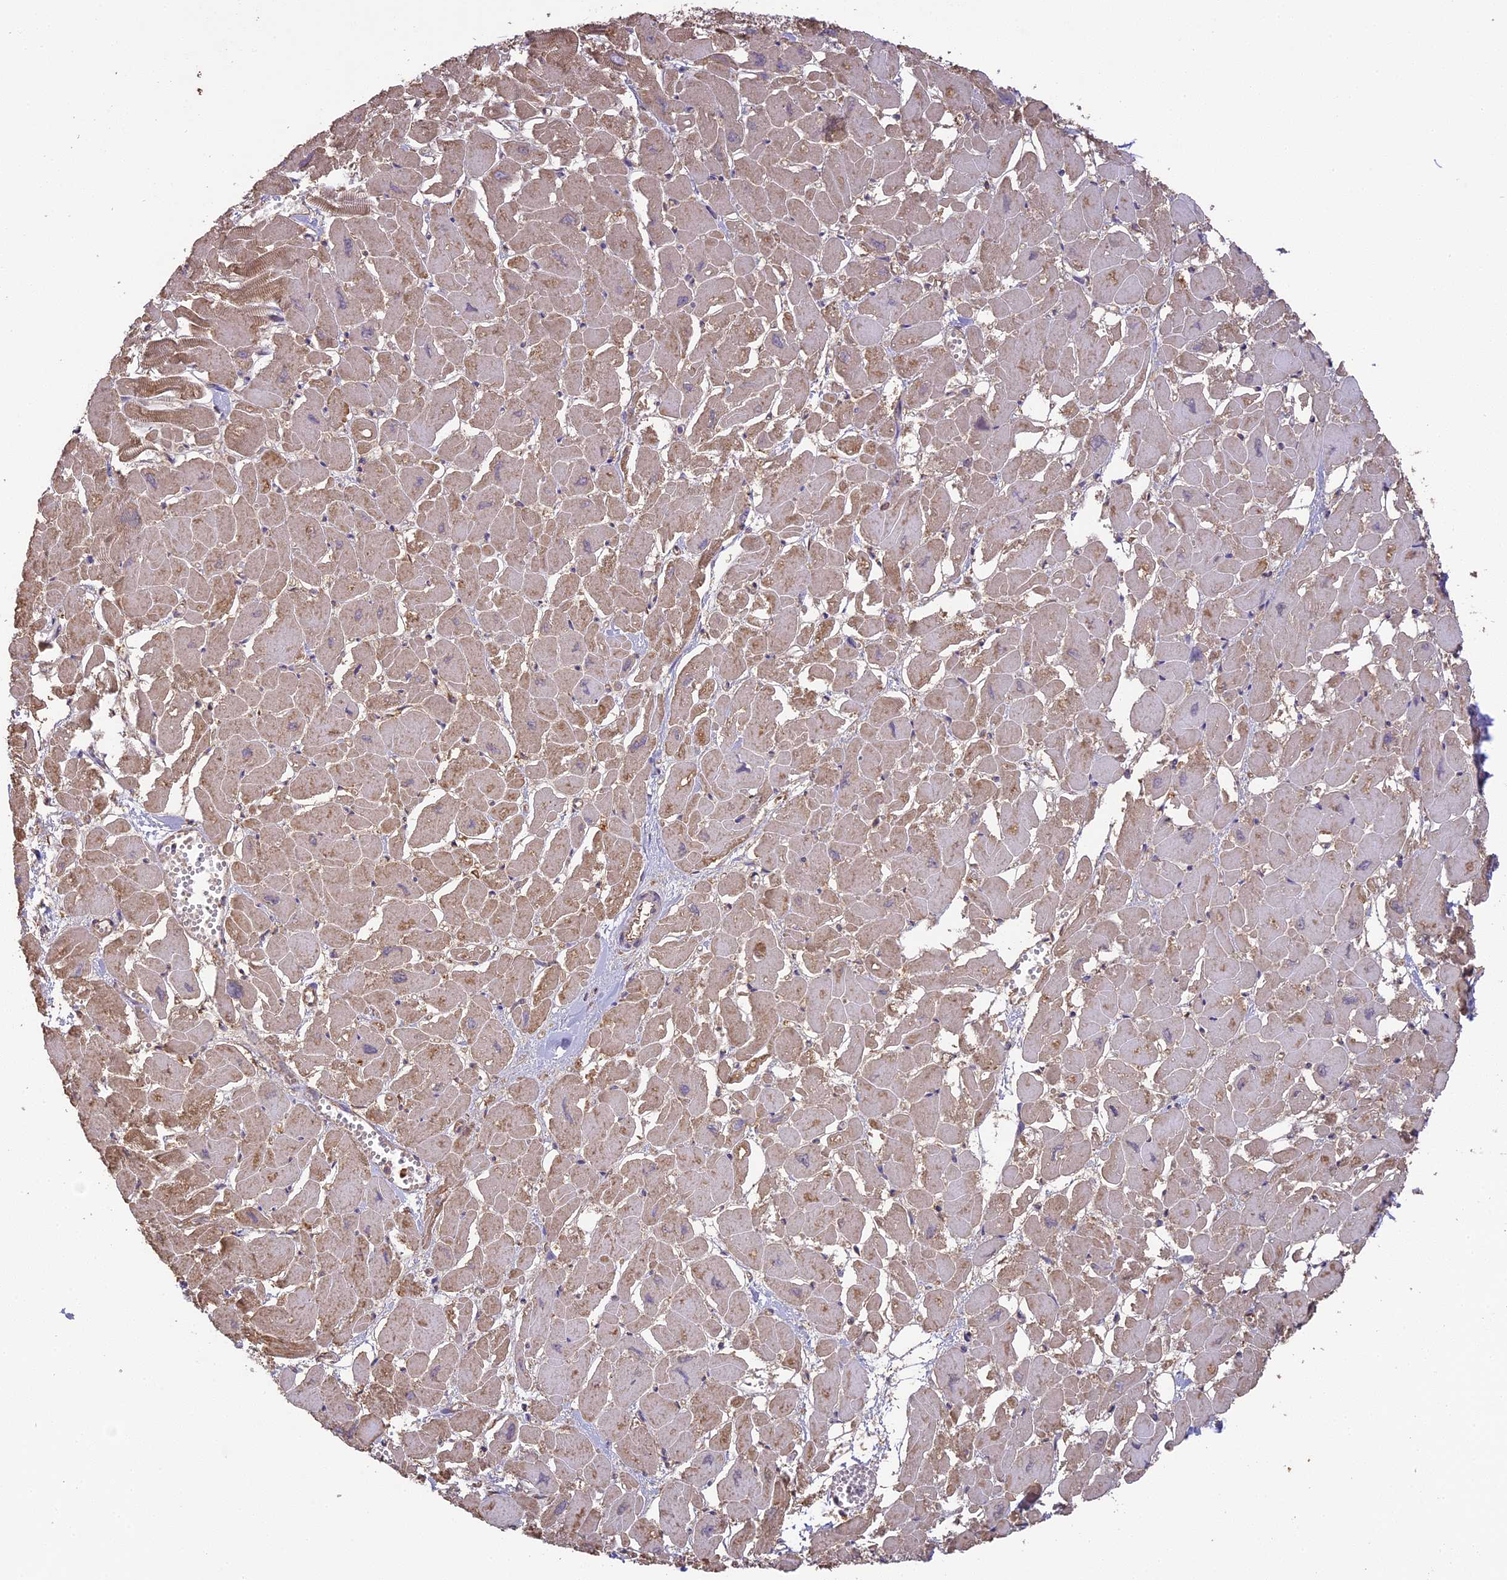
{"staining": {"intensity": "weak", "quantity": "25%-75%", "location": "cytoplasmic/membranous"}, "tissue": "heart muscle", "cell_type": "Cardiomyocytes", "image_type": "normal", "snomed": [{"axis": "morphology", "description": "Normal tissue, NOS"}, {"axis": "topography", "description": "Heart"}], "caption": "Brown immunohistochemical staining in normal heart muscle displays weak cytoplasmic/membranous staining in about 25%-75% of cardiomyocytes. (IHC, brightfield microscopy, high magnification).", "gene": "ARHGAP19", "patient": {"sex": "male", "age": 54}}